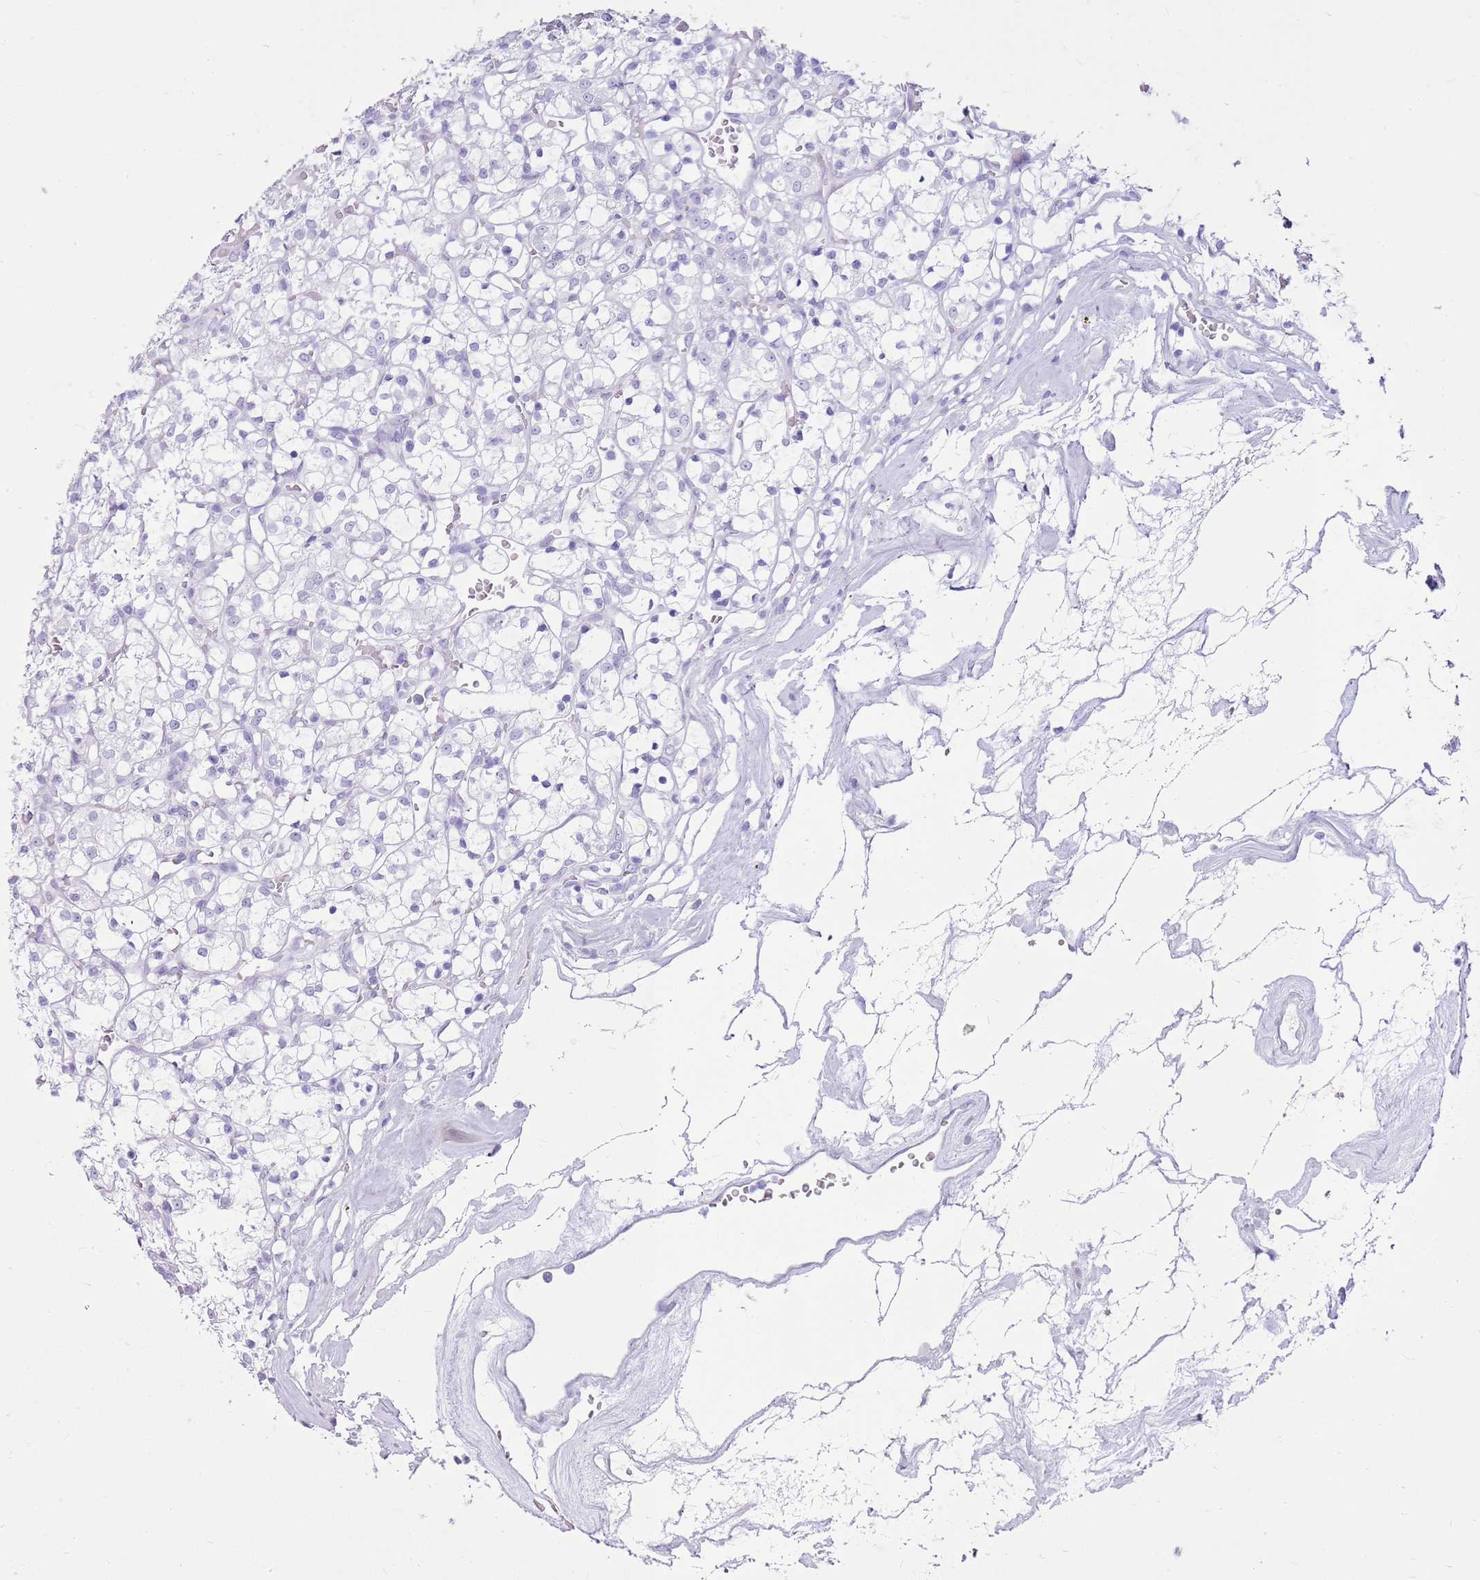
{"staining": {"intensity": "negative", "quantity": "none", "location": "none"}, "tissue": "renal cancer", "cell_type": "Tumor cells", "image_type": "cancer", "snomed": [{"axis": "morphology", "description": "Adenocarcinoma, NOS"}, {"axis": "topography", "description": "Kidney"}], "caption": "Immunohistochemistry histopathology image of renal cancer stained for a protein (brown), which exhibits no expression in tumor cells.", "gene": "CA8", "patient": {"sex": "female", "age": 69}}